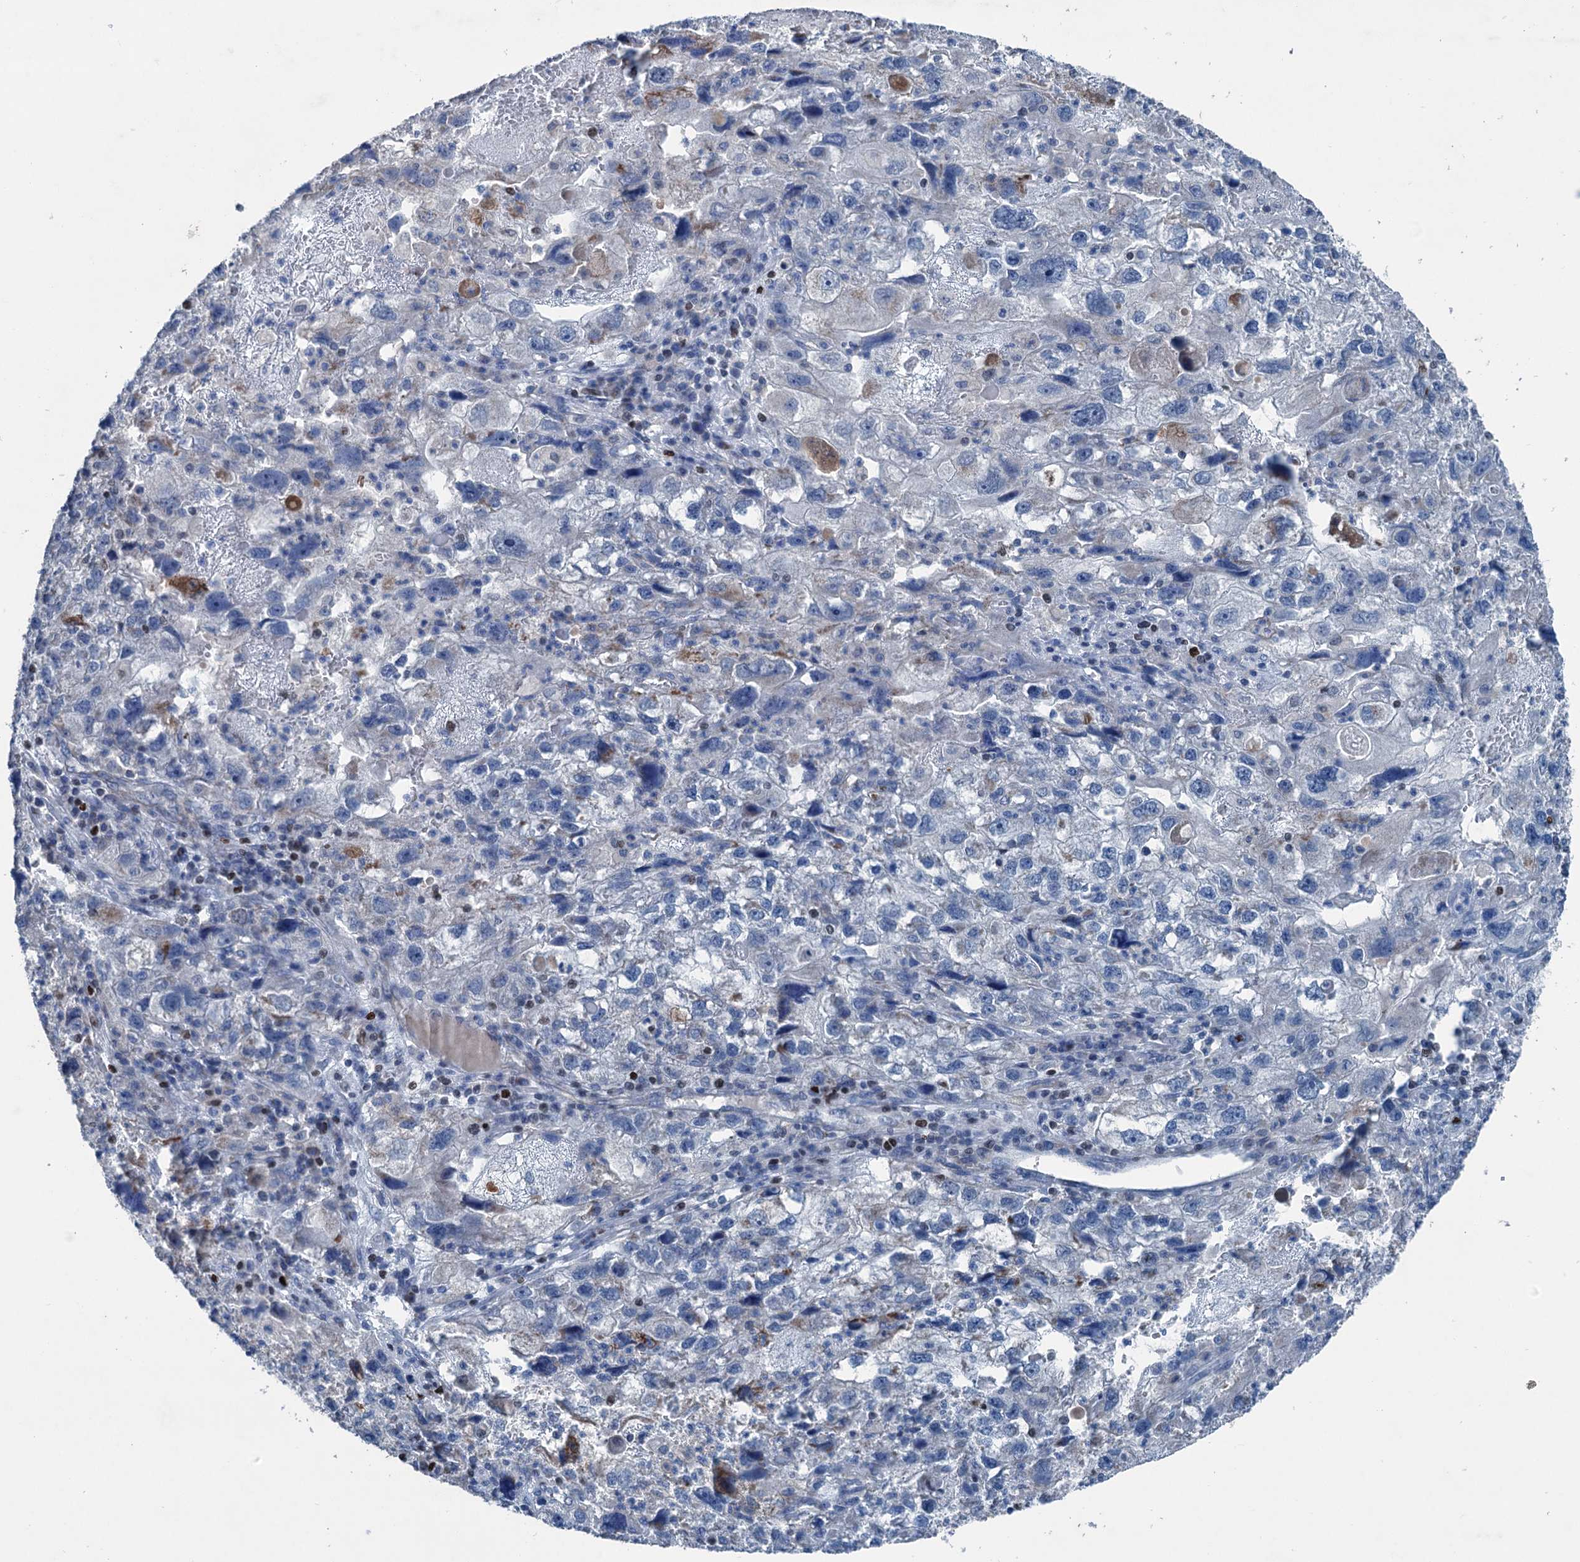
{"staining": {"intensity": "negative", "quantity": "none", "location": "none"}, "tissue": "endometrial cancer", "cell_type": "Tumor cells", "image_type": "cancer", "snomed": [{"axis": "morphology", "description": "Adenocarcinoma, NOS"}, {"axis": "topography", "description": "Endometrium"}], "caption": "Tumor cells are negative for brown protein staining in adenocarcinoma (endometrial). (Immunohistochemistry, brightfield microscopy, high magnification).", "gene": "ELP4", "patient": {"sex": "female", "age": 49}}